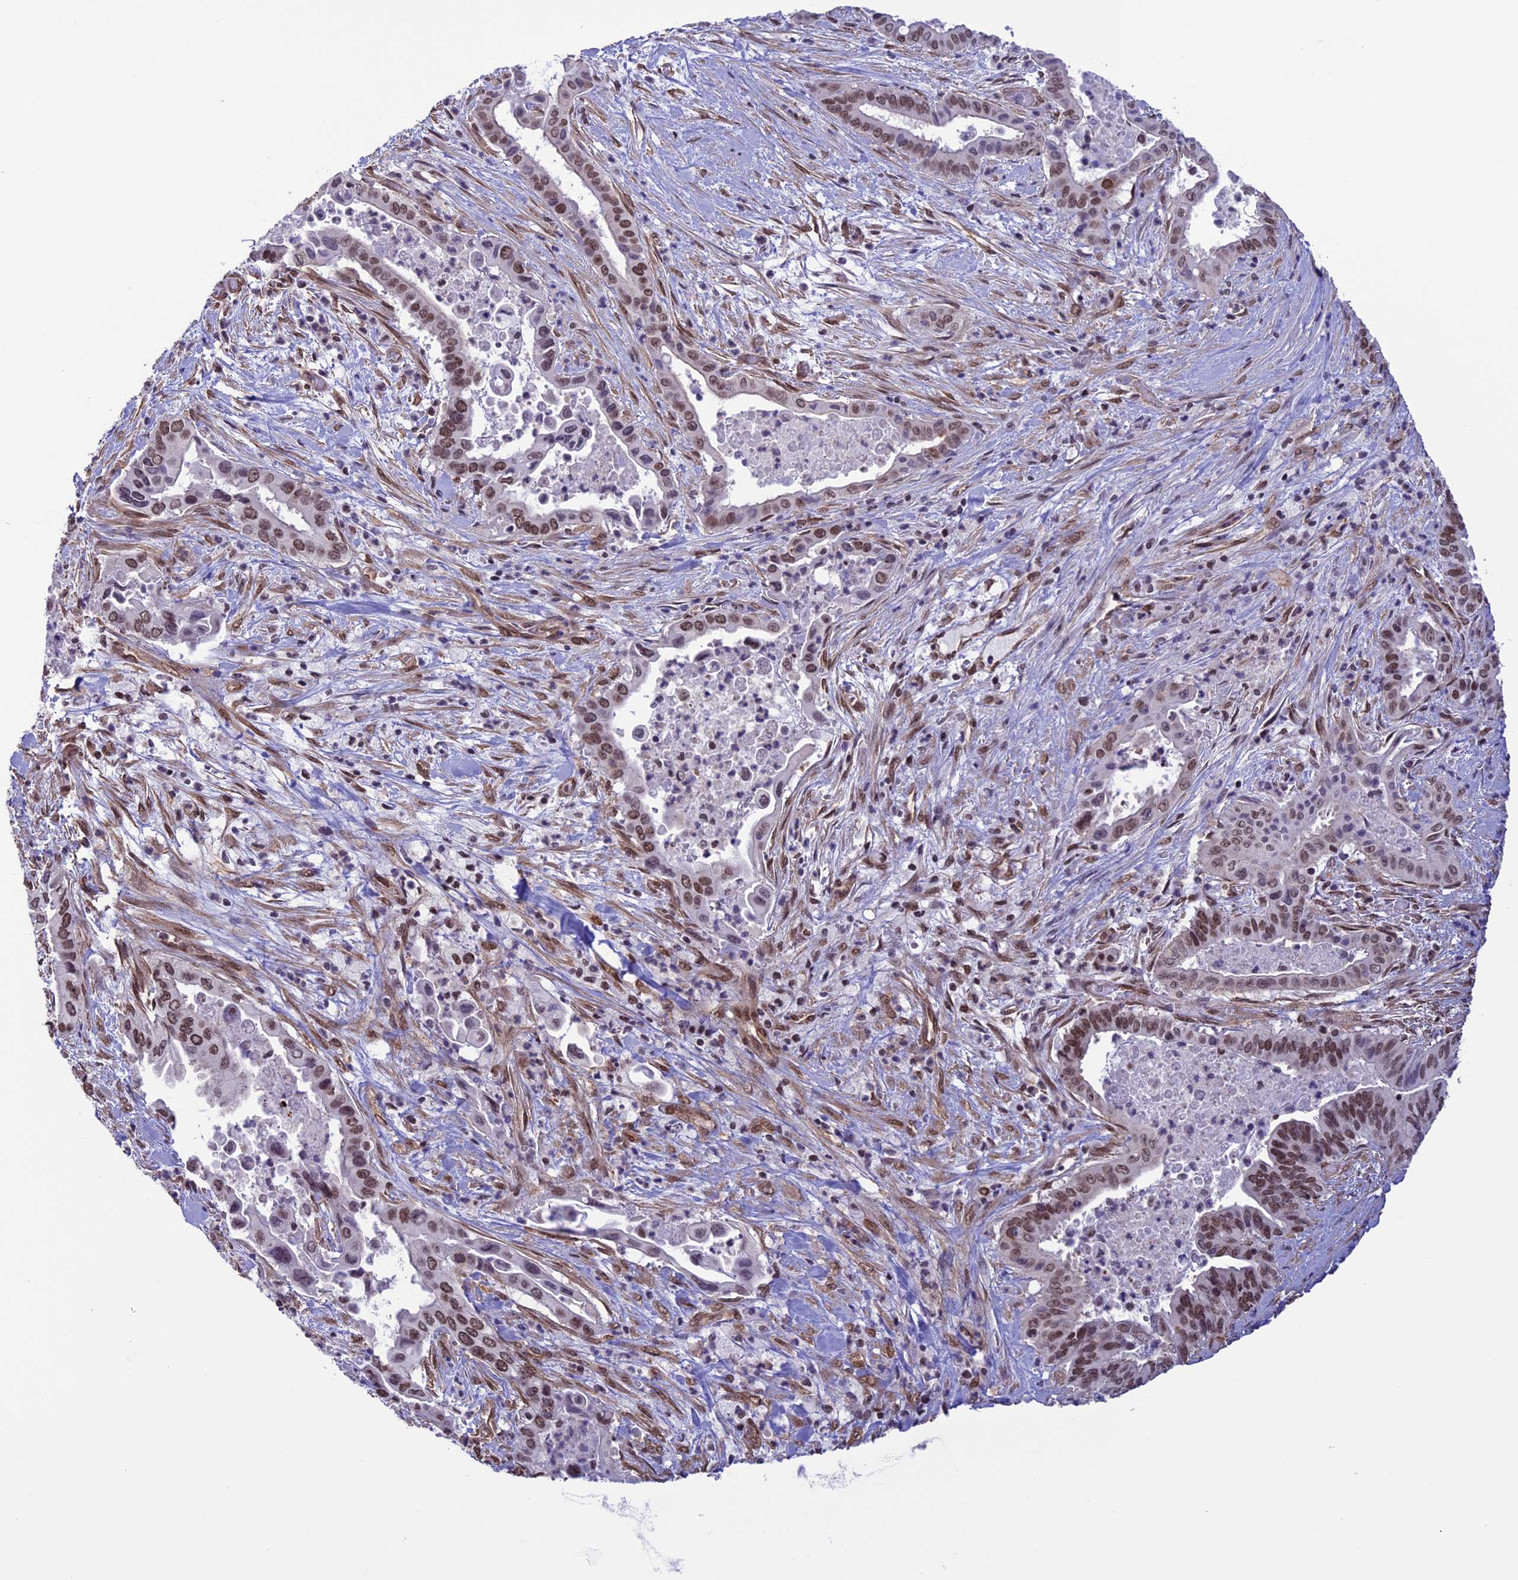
{"staining": {"intensity": "moderate", "quantity": ">75%", "location": "nuclear"}, "tissue": "pancreatic cancer", "cell_type": "Tumor cells", "image_type": "cancer", "snomed": [{"axis": "morphology", "description": "Adenocarcinoma, NOS"}, {"axis": "topography", "description": "Pancreas"}], "caption": "IHC histopathology image of neoplastic tissue: adenocarcinoma (pancreatic) stained using immunohistochemistry (IHC) reveals medium levels of moderate protein expression localized specifically in the nuclear of tumor cells, appearing as a nuclear brown color.", "gene": "MPHOSPH8", "patient": {"sex": "female", "age": 77}}